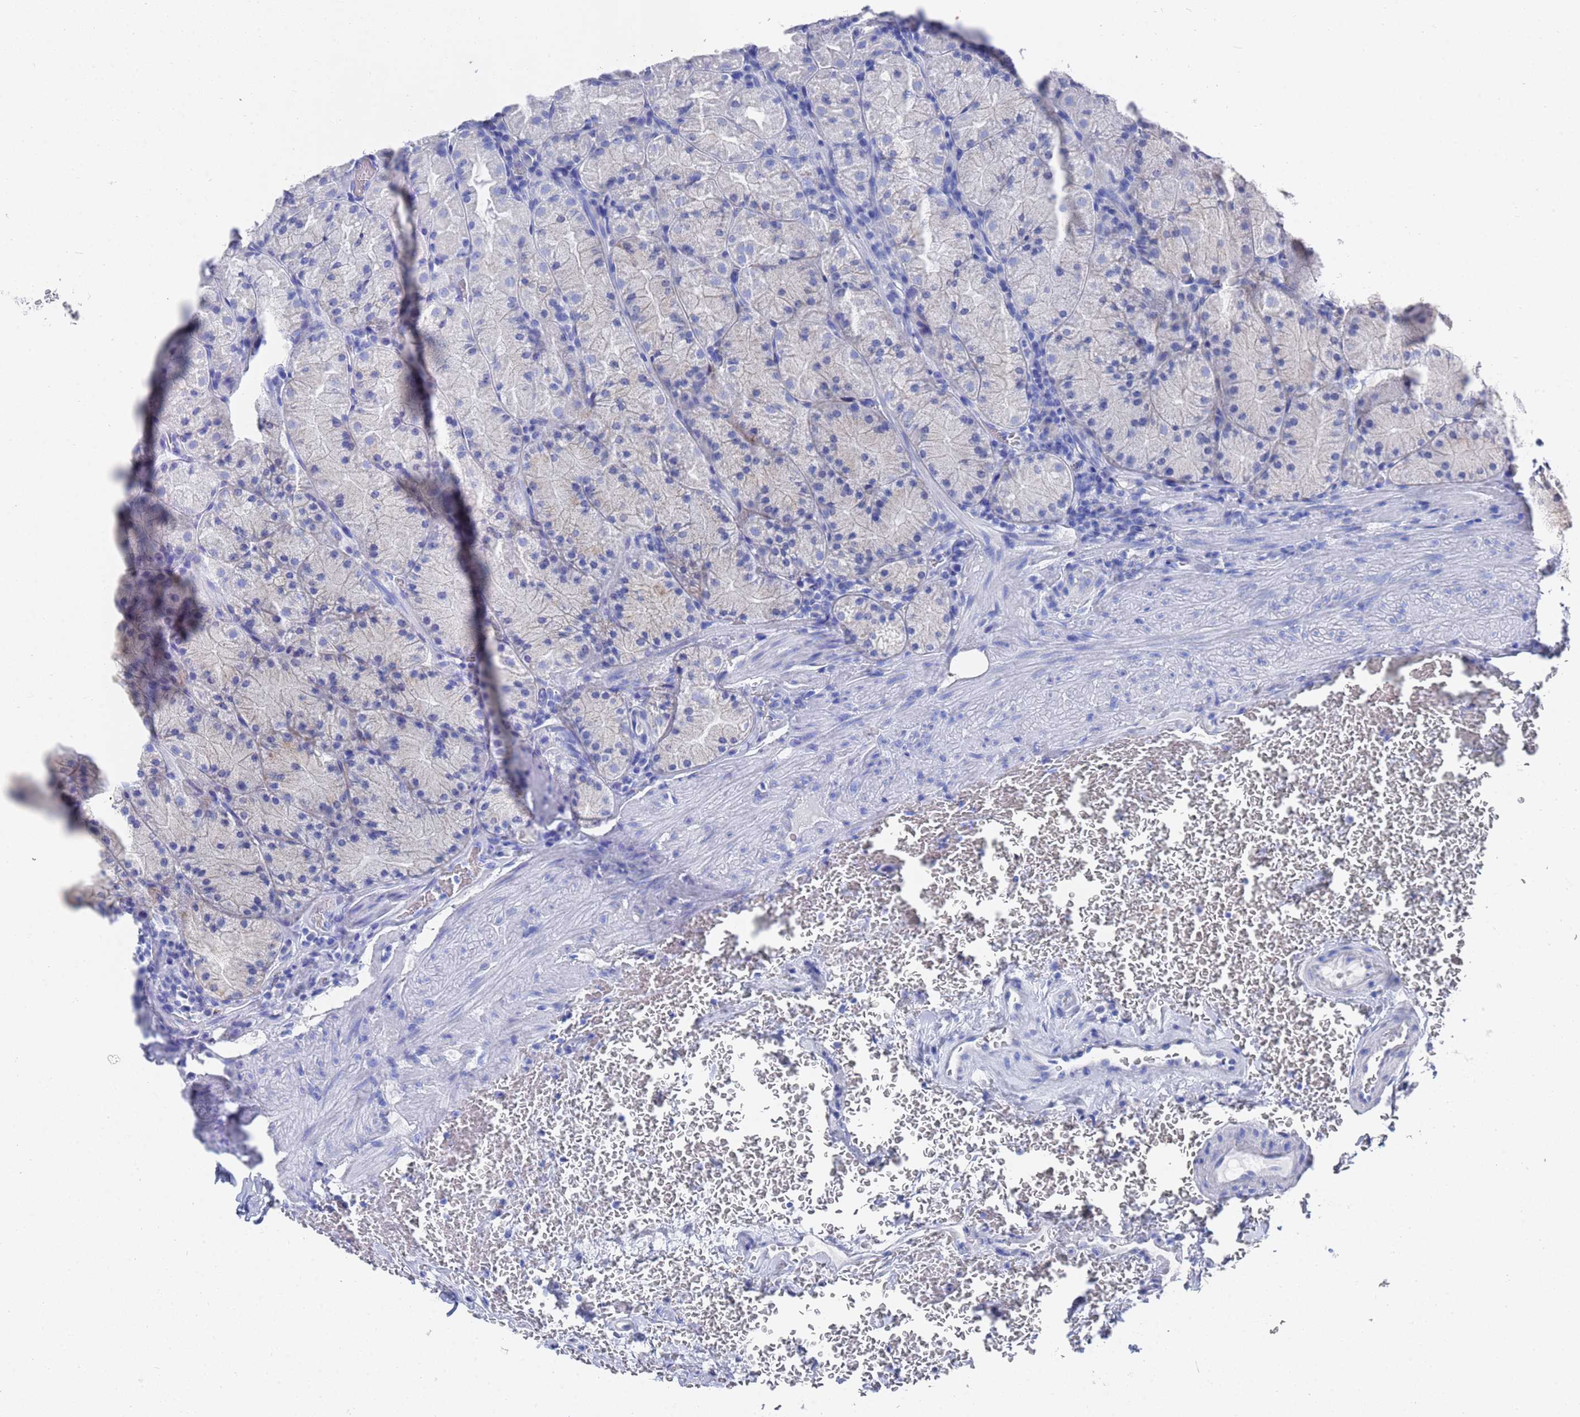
{"staining": {"intensity": "negative", "quantity": "none", "location": "none"}, "tissue": "stomach", "cell_type": "Glandular cells", "image_type": "normal", "snomed": [{"axis": "morphology", "description": "Normal tissue, NOS"}, {"axis": "topography", "description": "Stomach, upper"}, {"axis": "topography", "description": "Stomach, lower"}], "caption": "Immunohistochemical staining of normal human stomach exhibits no significant positivity in glandular cells.", "gene": "GGT1", "patient": {"sex": "male", "age": 80}}